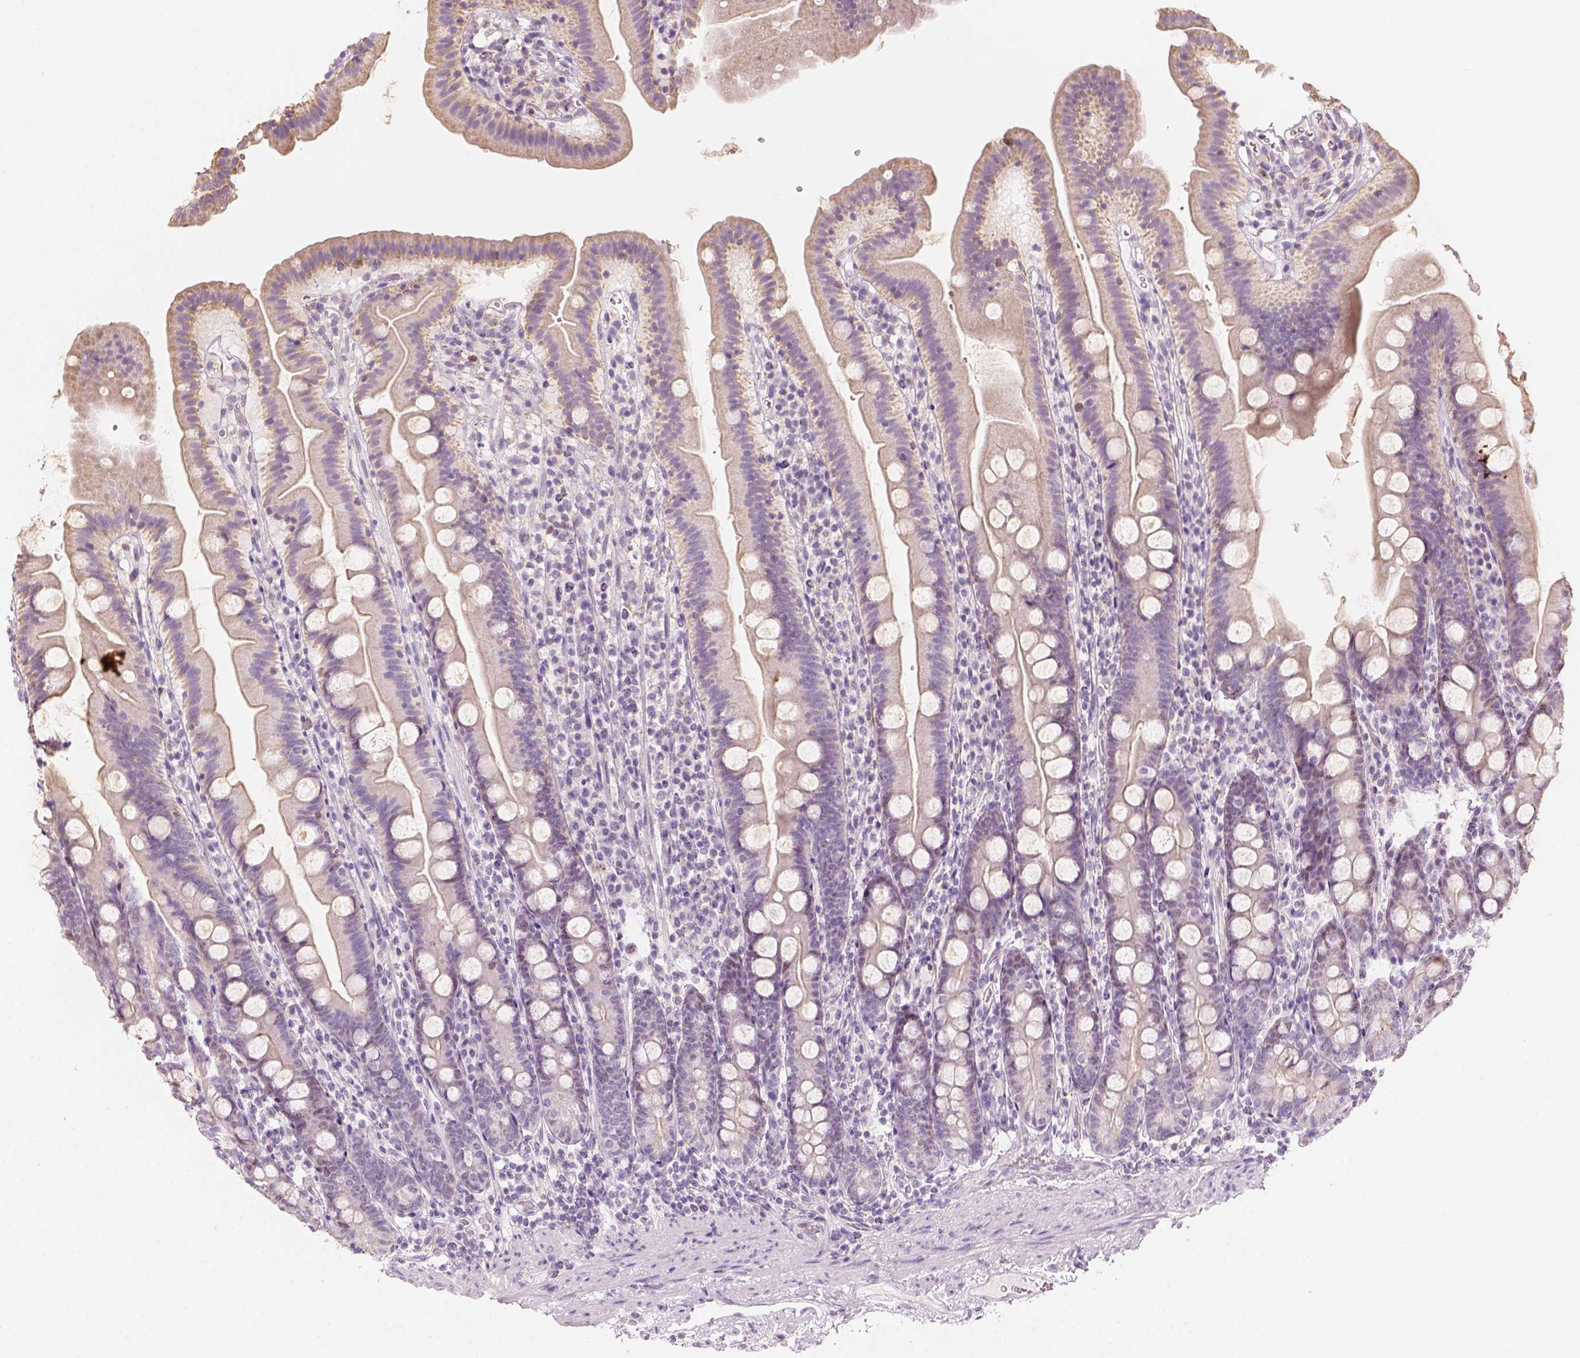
{"staining": {"intensity": "moderate", "quantity": "<25%", "location": "cytoplasmic/membranous"}, "tissue": "duodenum", "cell_type": "Glandular cells", "image_type": "normal", "snomed": [{"axis": "morphology", "description": "Normal tissue, NOS"}, {"axis": "topography", "description": "Duodenum"}], "caption": "This histopathology image shows benign duodenum stained with IHC to label a protein in brown. The cytoplasmic/membranous of glandular cells show moderate positivity for the protein. Nuclei are counter-stained blue.", "gene": "LCA5", "patient": {"sex": "female", "age": 67}}